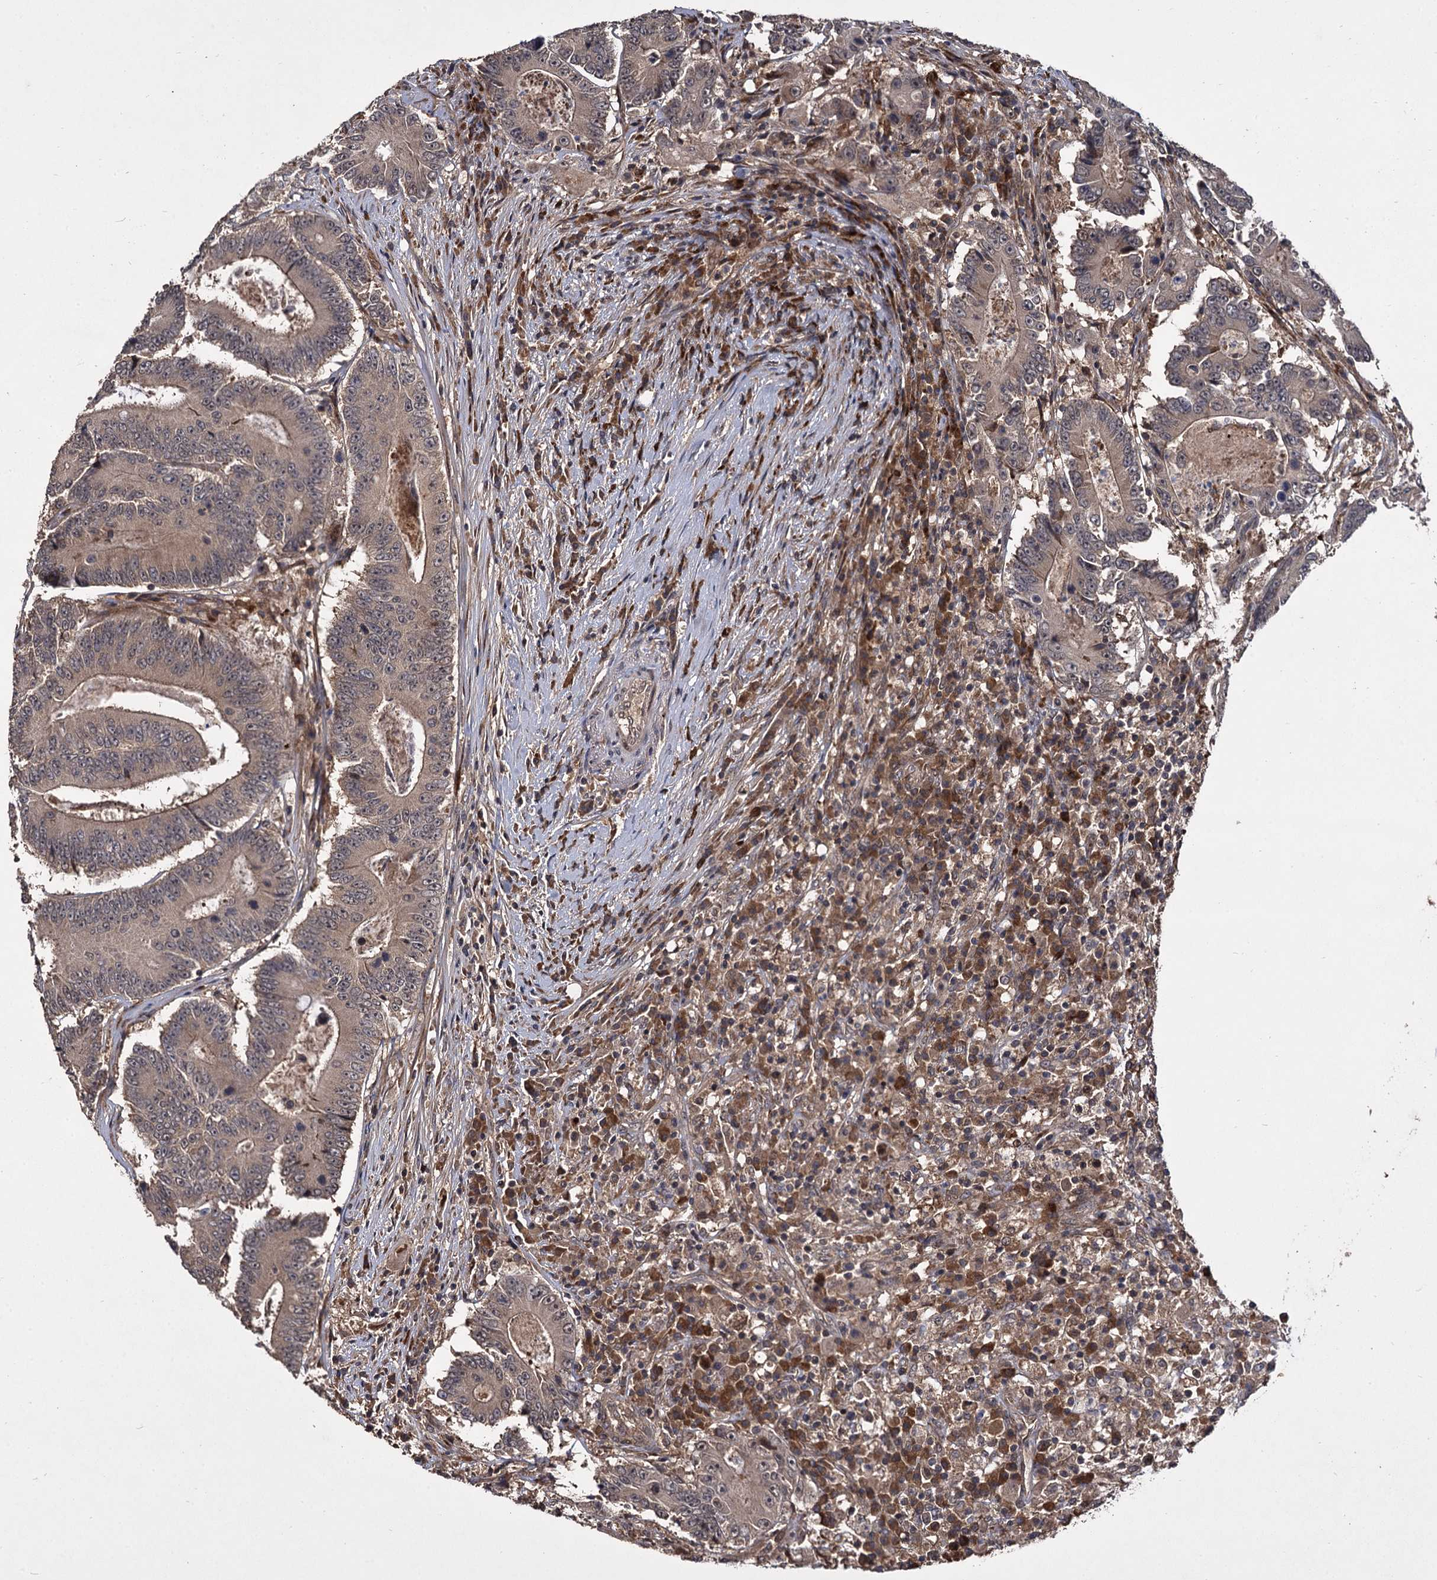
{"staining": {"intensity": "weak", "quantity": ">75%", "location": "cytoplasmic/membranous"}, "tissue": "colorectal cancer", "cell_type": "Tumor cells", "image_type": "cancer", "snomed": [{"axis": "morphology", "description": "Adenocarcinoma, NOS"}, {"axis": "topography", "description": "Colon"}], "caption": "The image reveals immunohistochemical staining of colorectal cancer (adenocarcinoma). There is weak cytoplasmic/membranous positivity is identified in about >75% of tumor cells.", "gene": "INPPL1", "patient": {"sex": "male", "age": 83}}